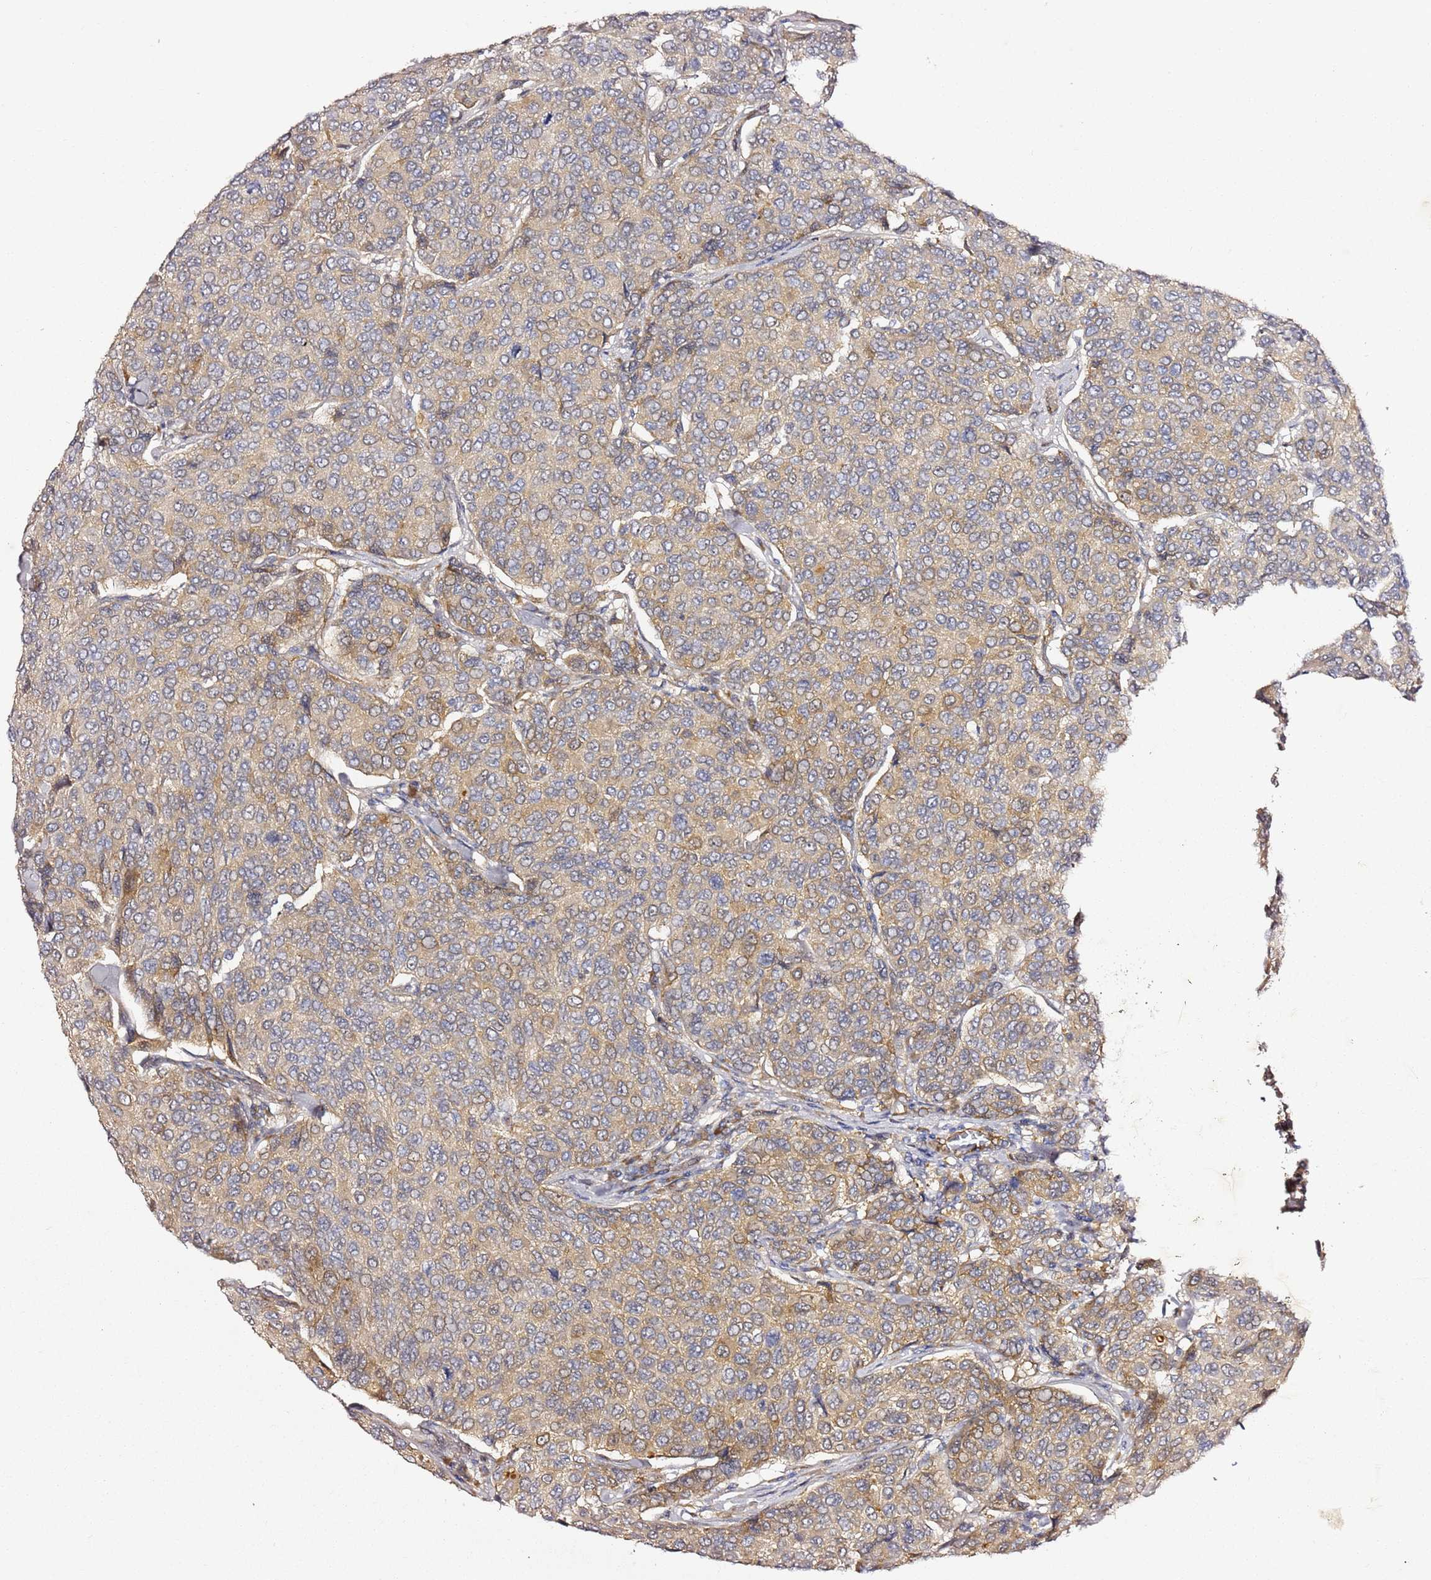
{"staining": {"intensity": "weak", "quantity": ">75%", "location": "cytoplasmic/membranous"}, "tissue": "breast cancer", "cell_type": "Tumor cells", "image_type": "cancer", "snomed": [{"axis": "morphology", "description": "Duct carcinoma"}, {"axis": "topography", "description": "Breast"}], "caption": "This is an image of immunohistochemistry (IHC) staining of infiltrating ductal carcinoma (breast), which shows weak expression in the cytoplasmic/membranous of tumor cells.", "gene": "EPS8L1", "patient": {"sex": "female", "age": 55}}